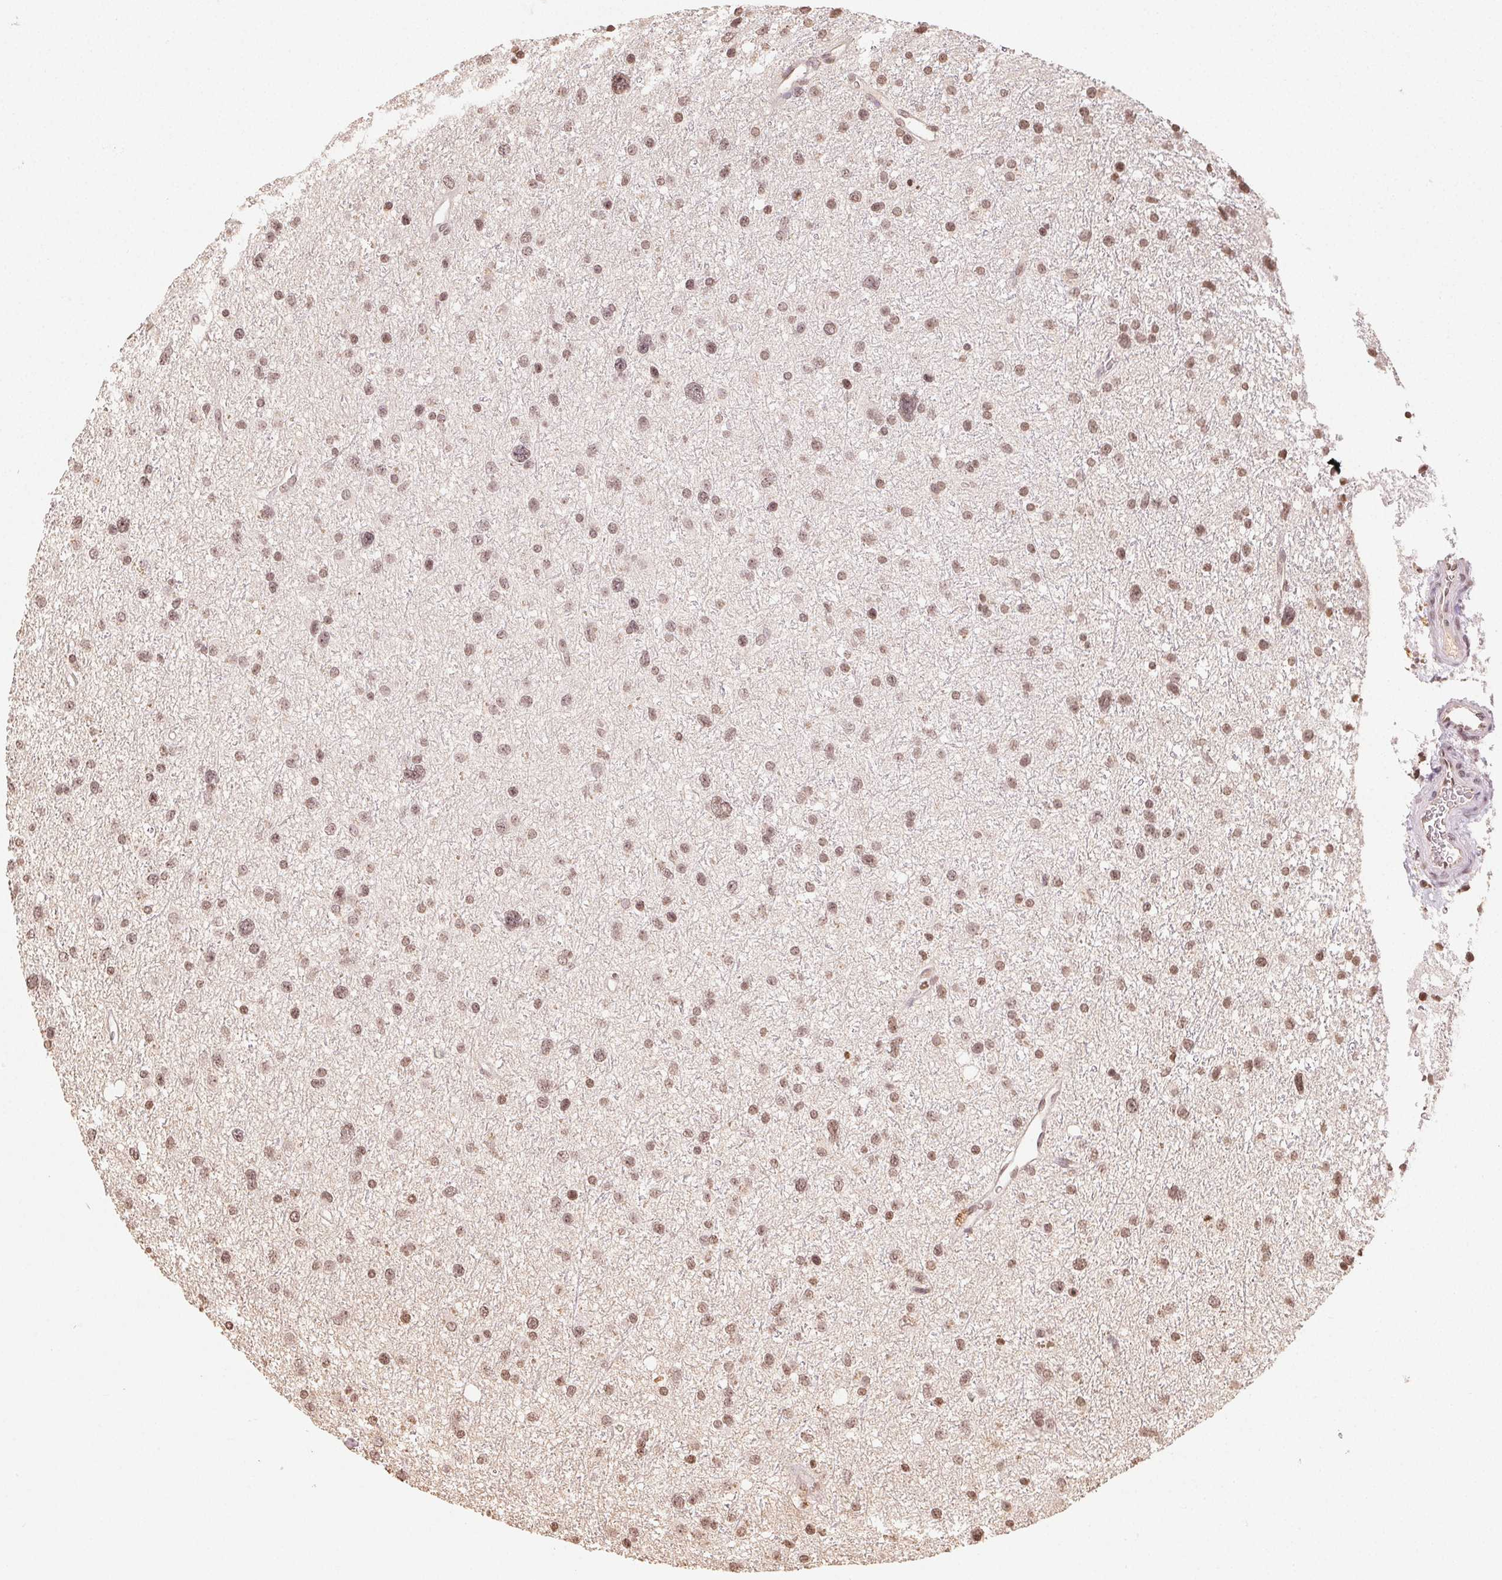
{"staining": {"intensity": "moderate", "quantity": ">75%", "location": "nuclear"}, "tissue": "glioma", "cell_type": "Tumor cells", "image_type": "cancer", "snomed": [{"axis": "morphology", "description": "Glioma, malignant, Low grade"}, {"axis": "topography", "description": "Brain"}], "caption": "Immunohistochemistry photomicrograph of neoplastic tissue: human low-grade glioma (malignant) stained using immunohistochemistry reveals medium levels of moderate protein expression localized specifically in the nuclear of tumor cells, appearing as a nuclear brown color.", "gene": "TBP", "patient": {"sex": "female", "age": 55}}